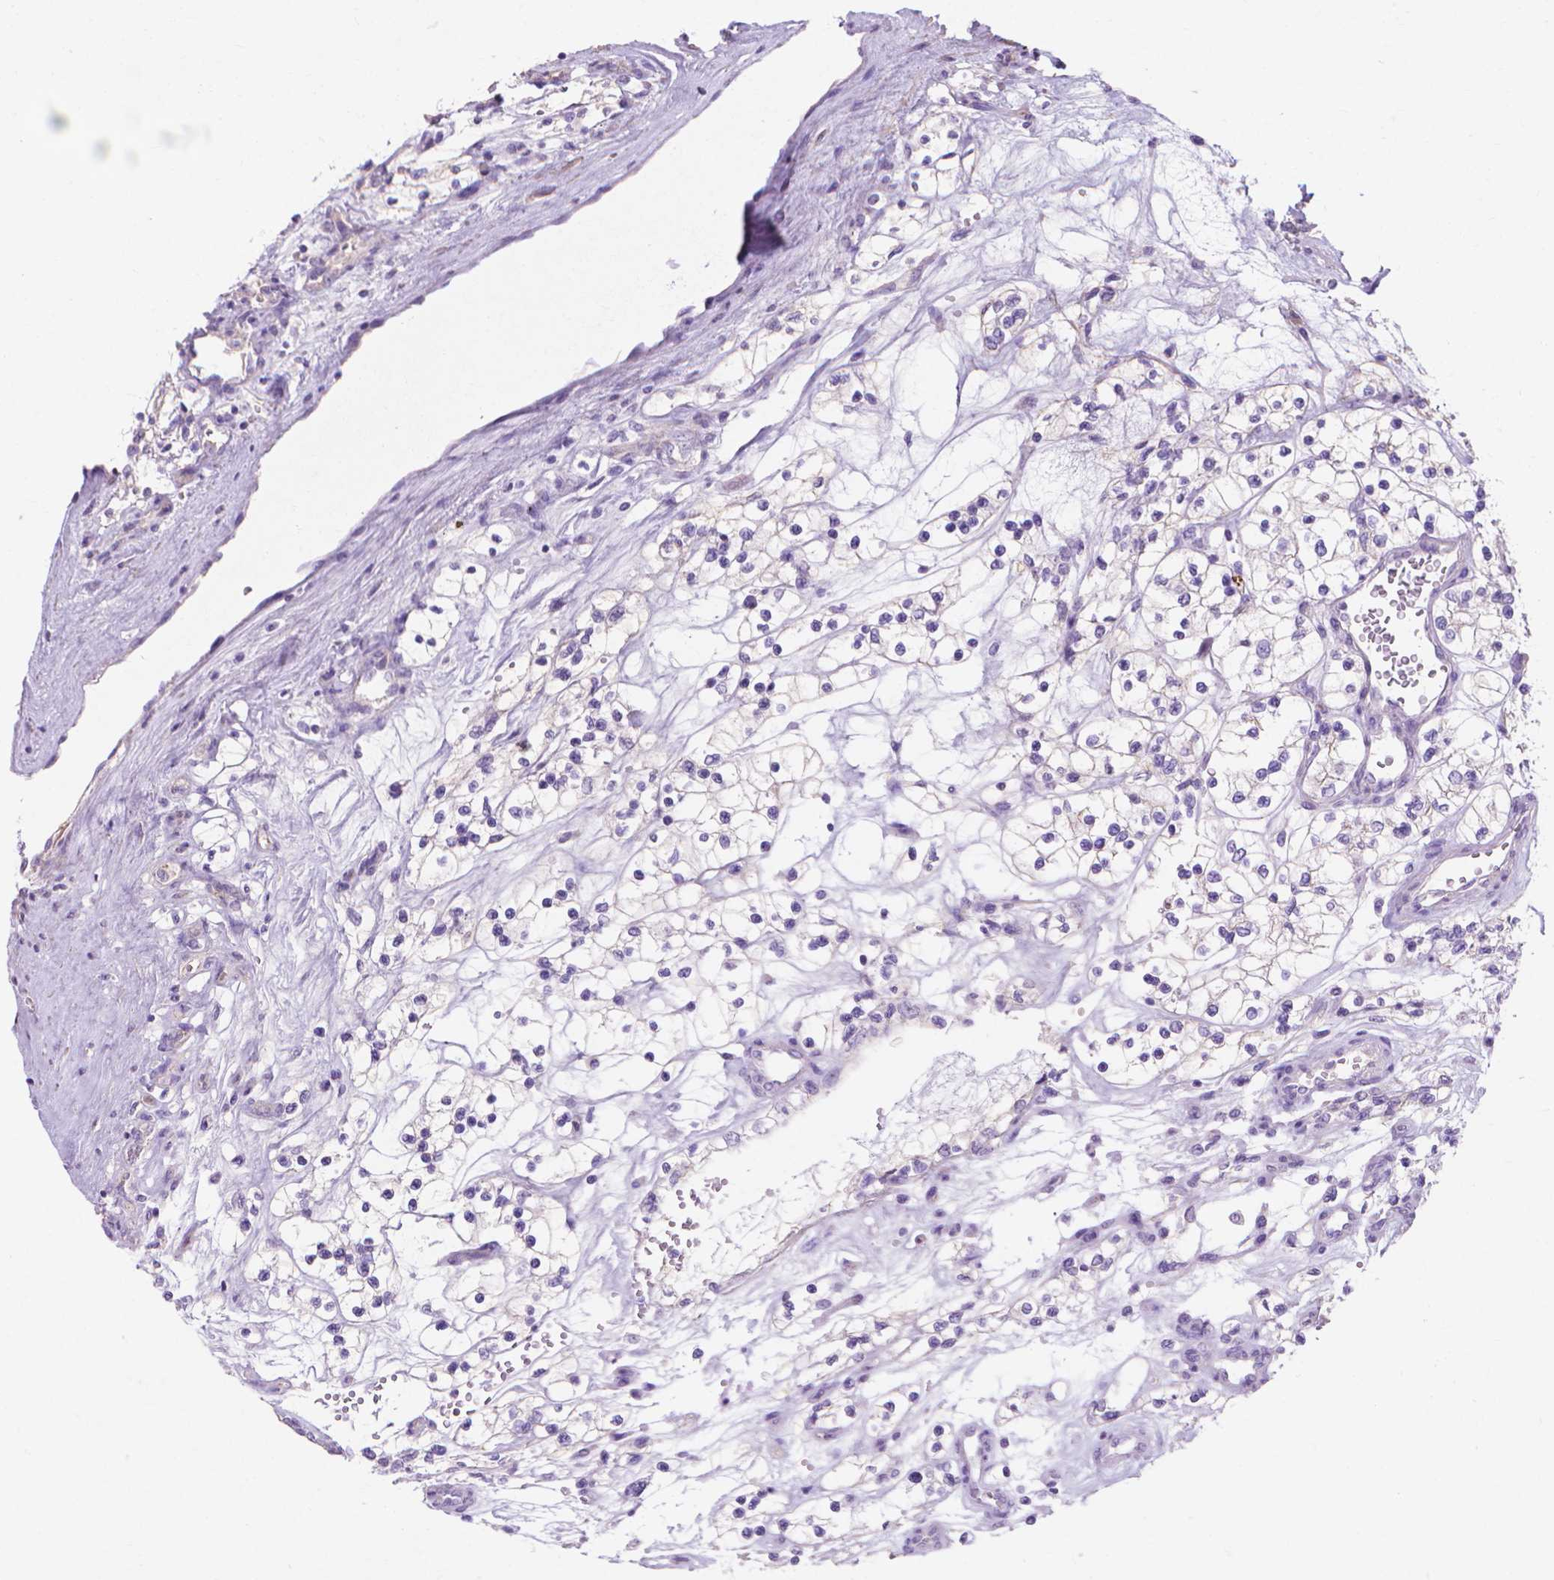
{"staining": {"intensity": "negative", "quantity": "none", "location": "none"}, "tissue": "renal cancer", "cell_type": "Tumor cells", "image_type": "cancer", "snomed": [{"axis": "morphology", "description": "Adenocarcinoma, NOS"}, {"axis": "topography", "description": "Kidney"}], "caption": "There is no significant staining in tumor cells of renal adenocarcinoma. Brightfield microscopy of immunohistochemistry stained with DAB (brown) and hematoxylin (blue), captured at high magnification.", "gene": "MBLAC1", "patient": {"sex": "female", "age": 69}}